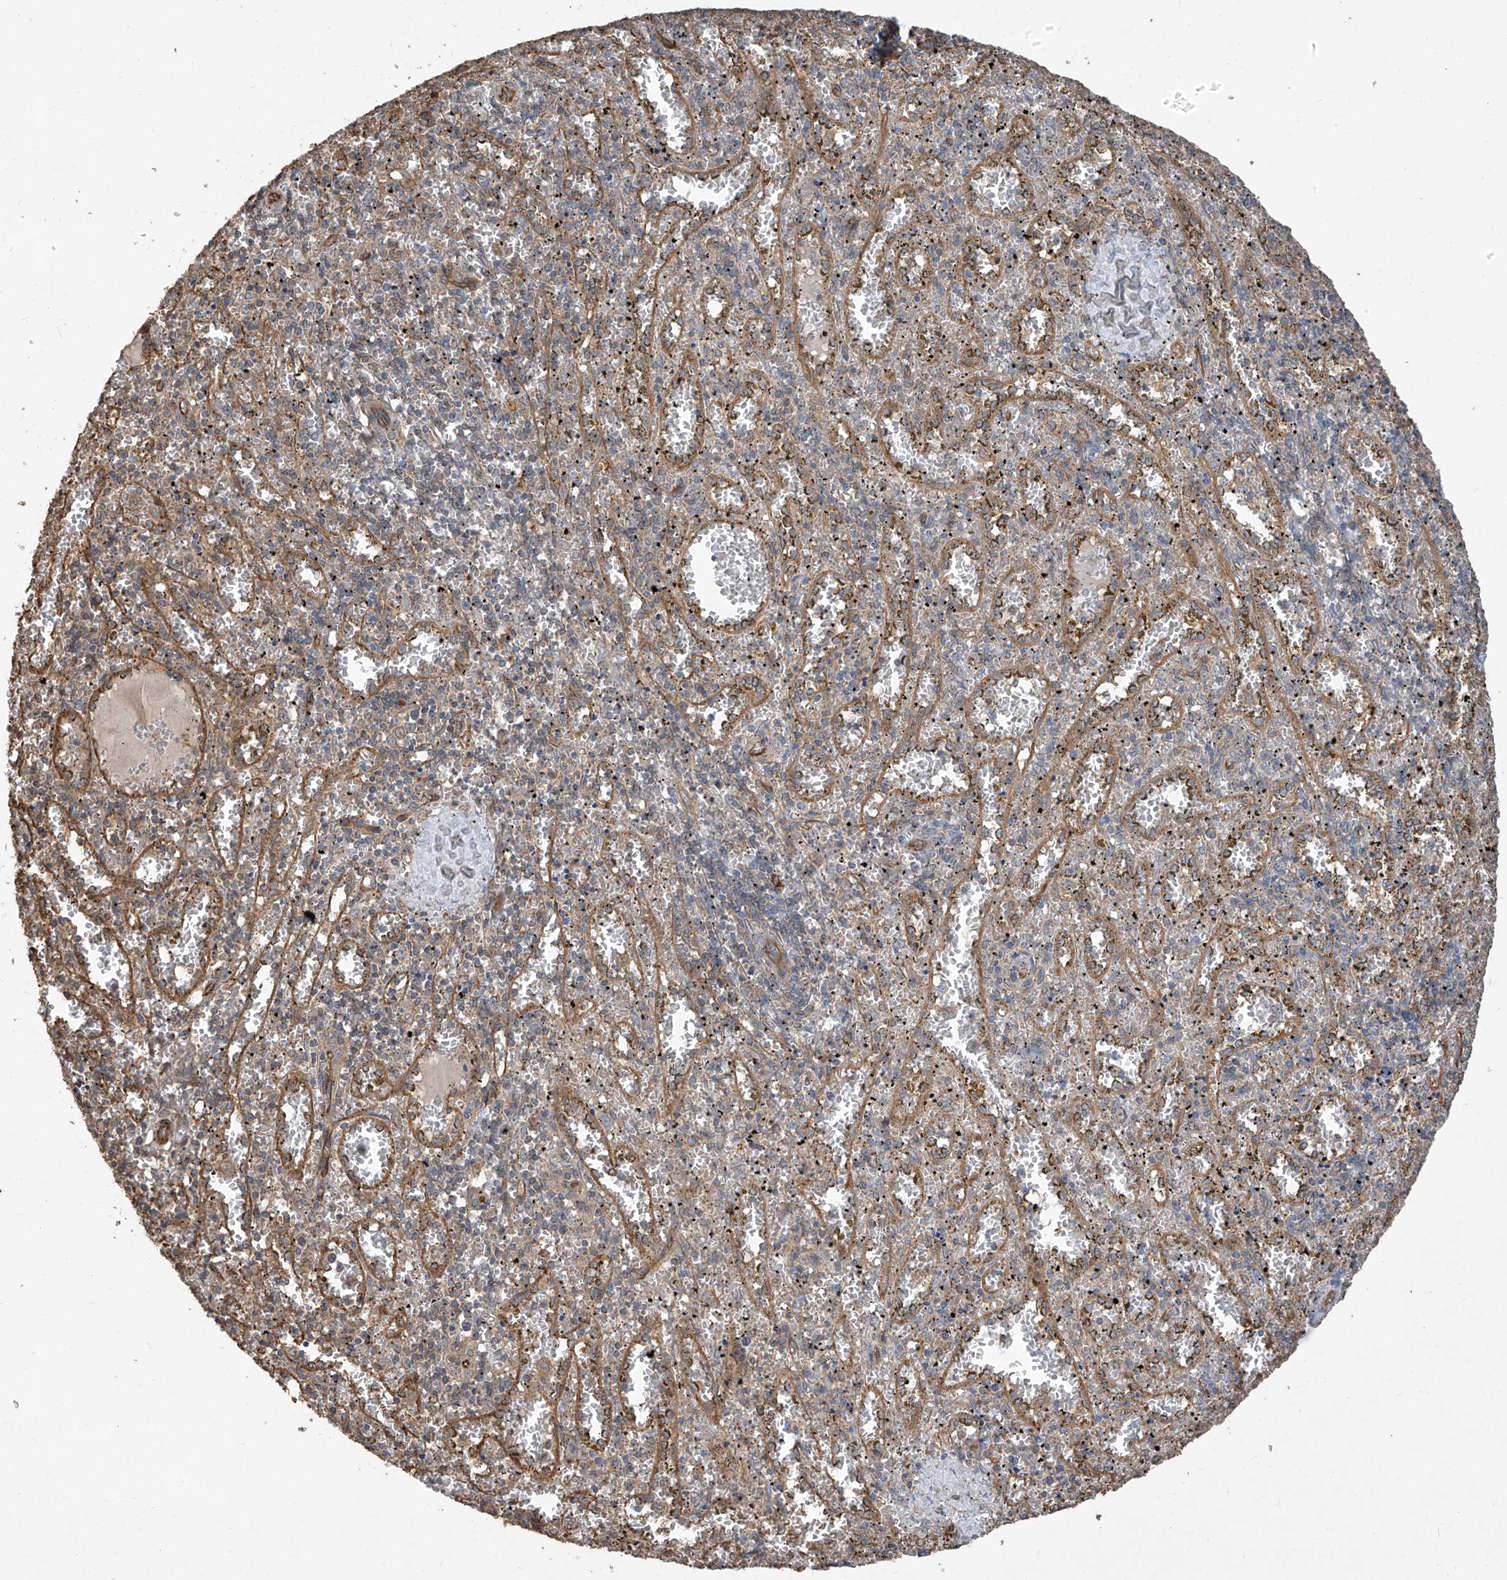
{"staining": {"intensity": "negative", "quantity": "none", "location": "none"}, "tissue": "spleen", "cell_type": "Cells in red pulp", "image_type": "normal", "snomed": [{"axis": "morphology", "description": "Normal tissue, NOS"}, {"axis": "topography", "description": "Spleen"}], "caption": "Immunohistochemical staining of benign spleen displays no significant staining in cells in red pulp.", "gene": "AGBL5", "patient": {"sex": "male", "age": 11}}